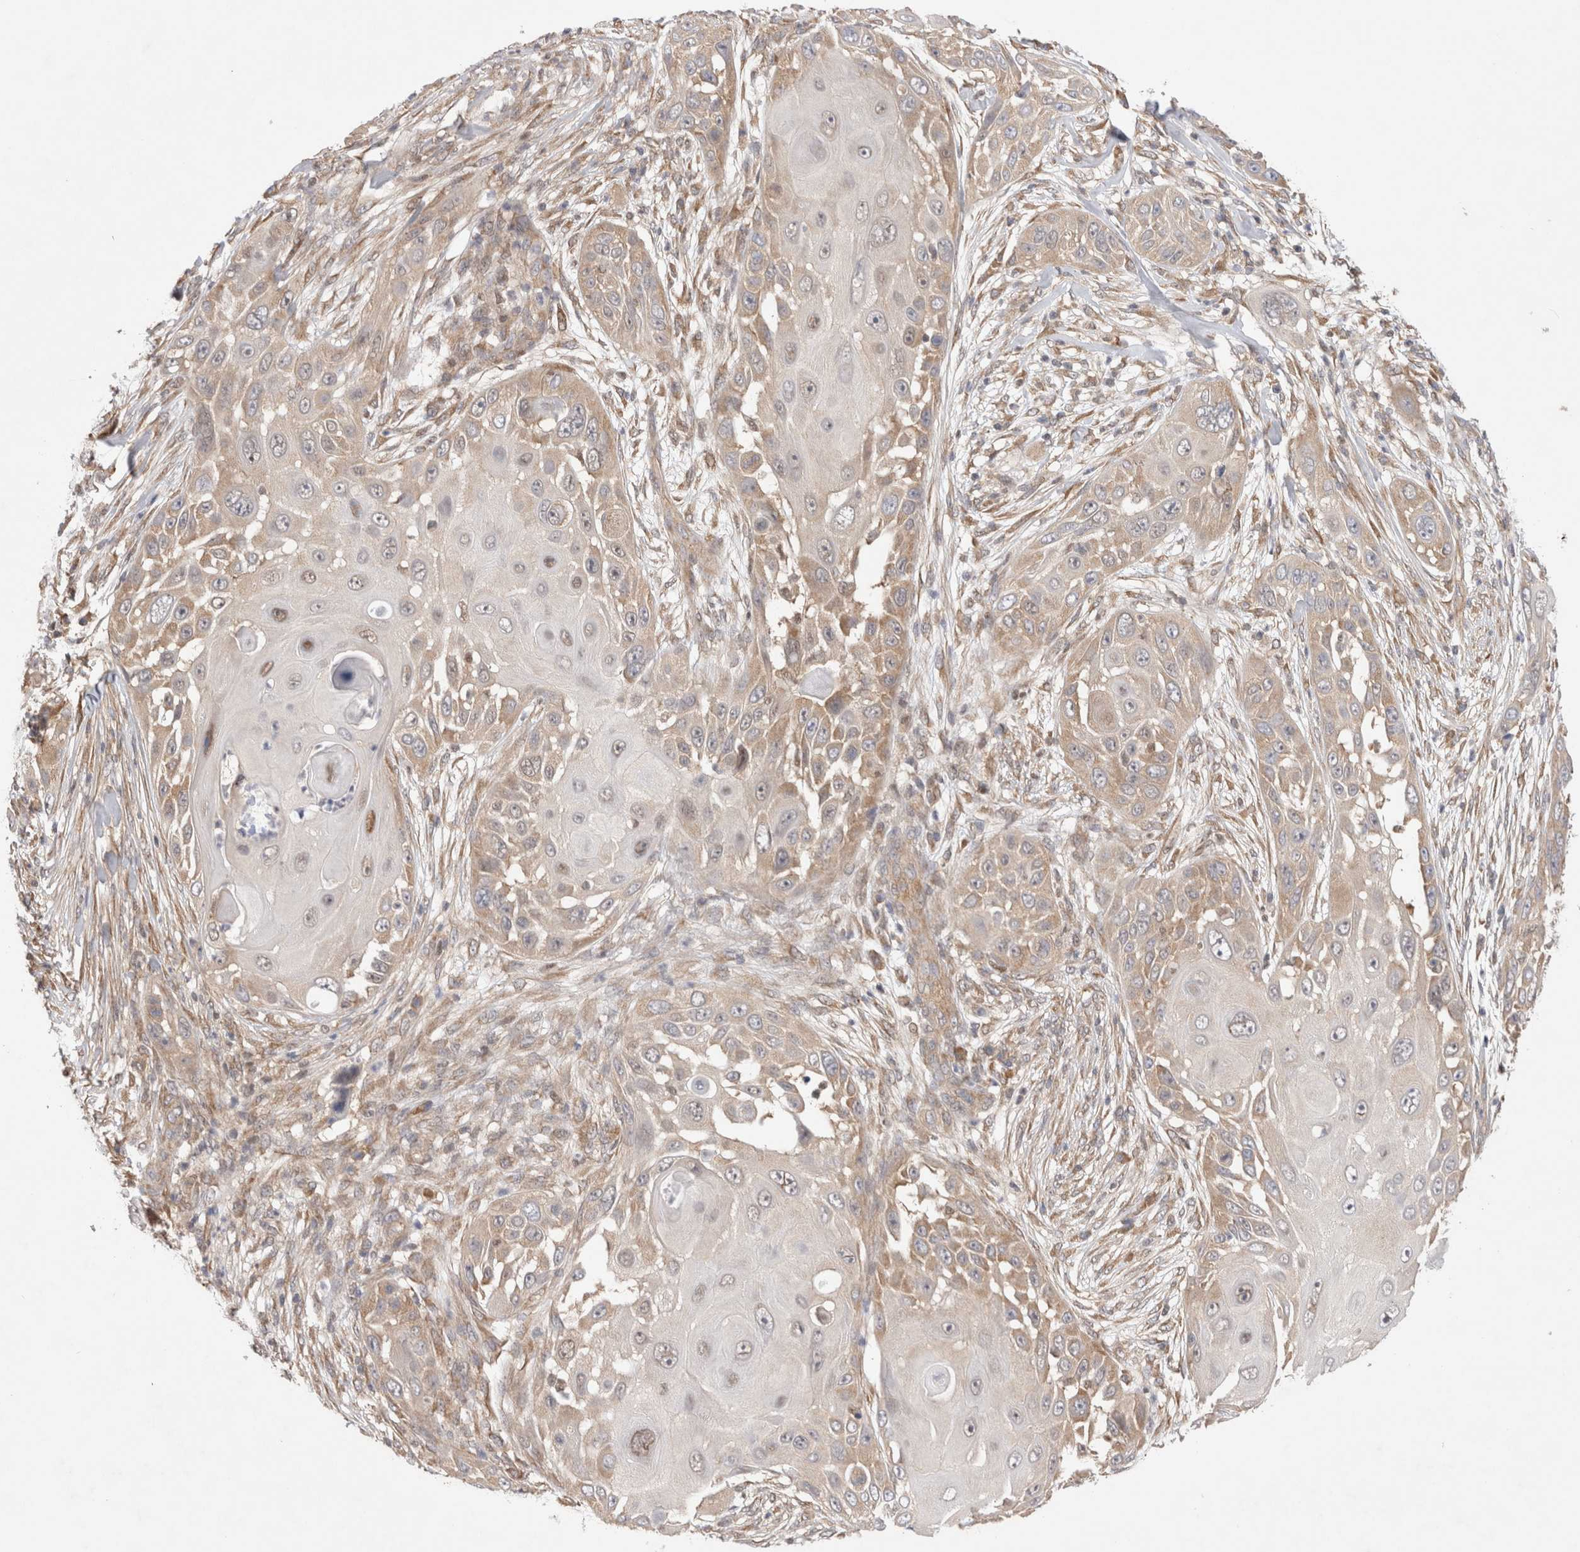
{"staining": {"intensity": "weak", "quantity": "25%-75%", "location": "cytoplasmic/membranous"}, "tissue": "skin cancer", "cell_type": "Tumor cells", "image_type": "cancer", "snomed": [{"axis": "morphology", "description": "Squamous cell carcinoma, NOS"}, {"axis": "topography", "description": "Skin"}], "caption": "Weak cytoplasmic/membranous protein positivity is appreciated in about 25%-75% of tumor cells in squamous cell carcinoma (skin). Nuclei are stained in blue.", "gene": "EIF3E", "patient": {"sex": "female", "age": 44}}